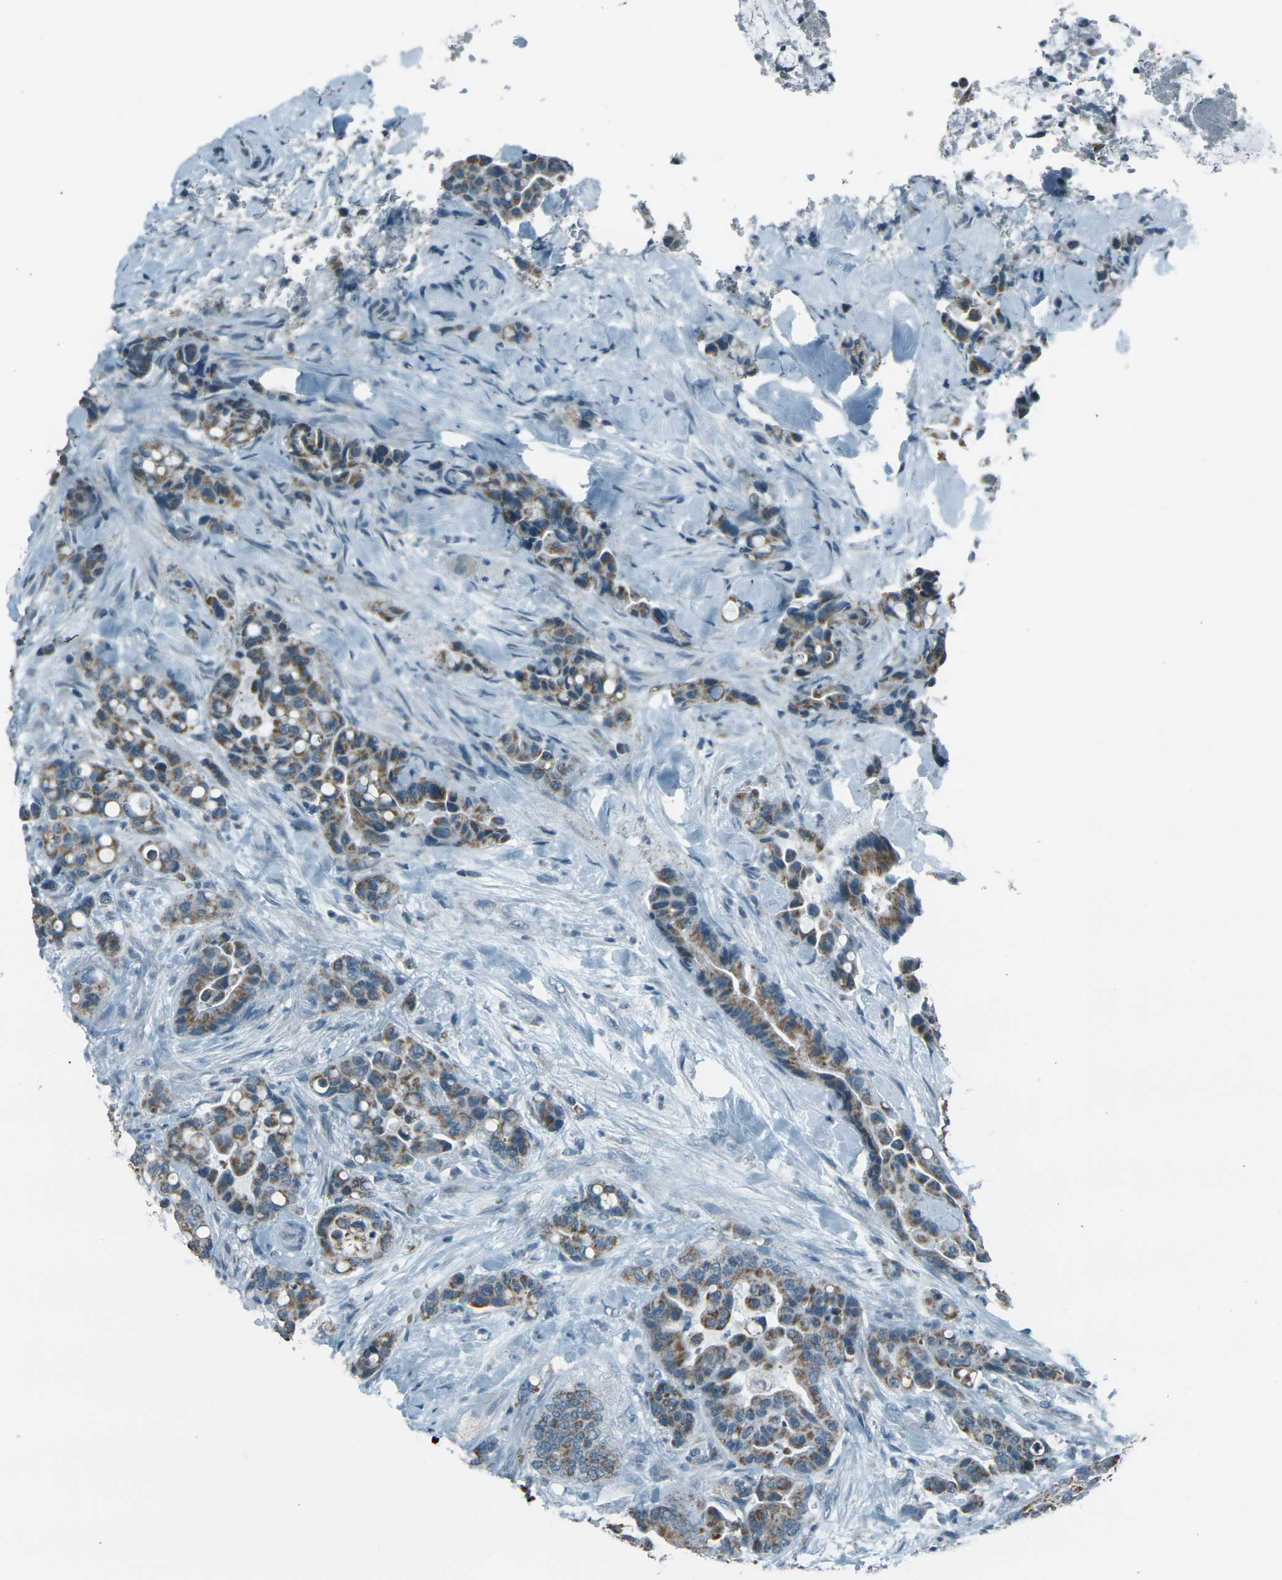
{"staining": {"intensity": "moderate", "quantity": ">75%", "location": "cytoplasmic/membranous"}, "tissue": "colorectal cancer", "cell_type": "Tumor cells", "image_type": "cancer", "snomed": [{"axis": "morphology", "description": "Normal tissue, NOS"}, {"axis": "morphology", "description": "Adenocarcinoma, NOS"}, {"axis": "topography", "description": "Colon"}], "caption": "This is an image of immunohistochemistry staining of colorectal cancer (adenocarcinoma), which shows moderate expression in the cytoplasmic/membranous of tumor cells.", "gene": "H2BC1", "patient": {"sex": "male", "age": 82}}